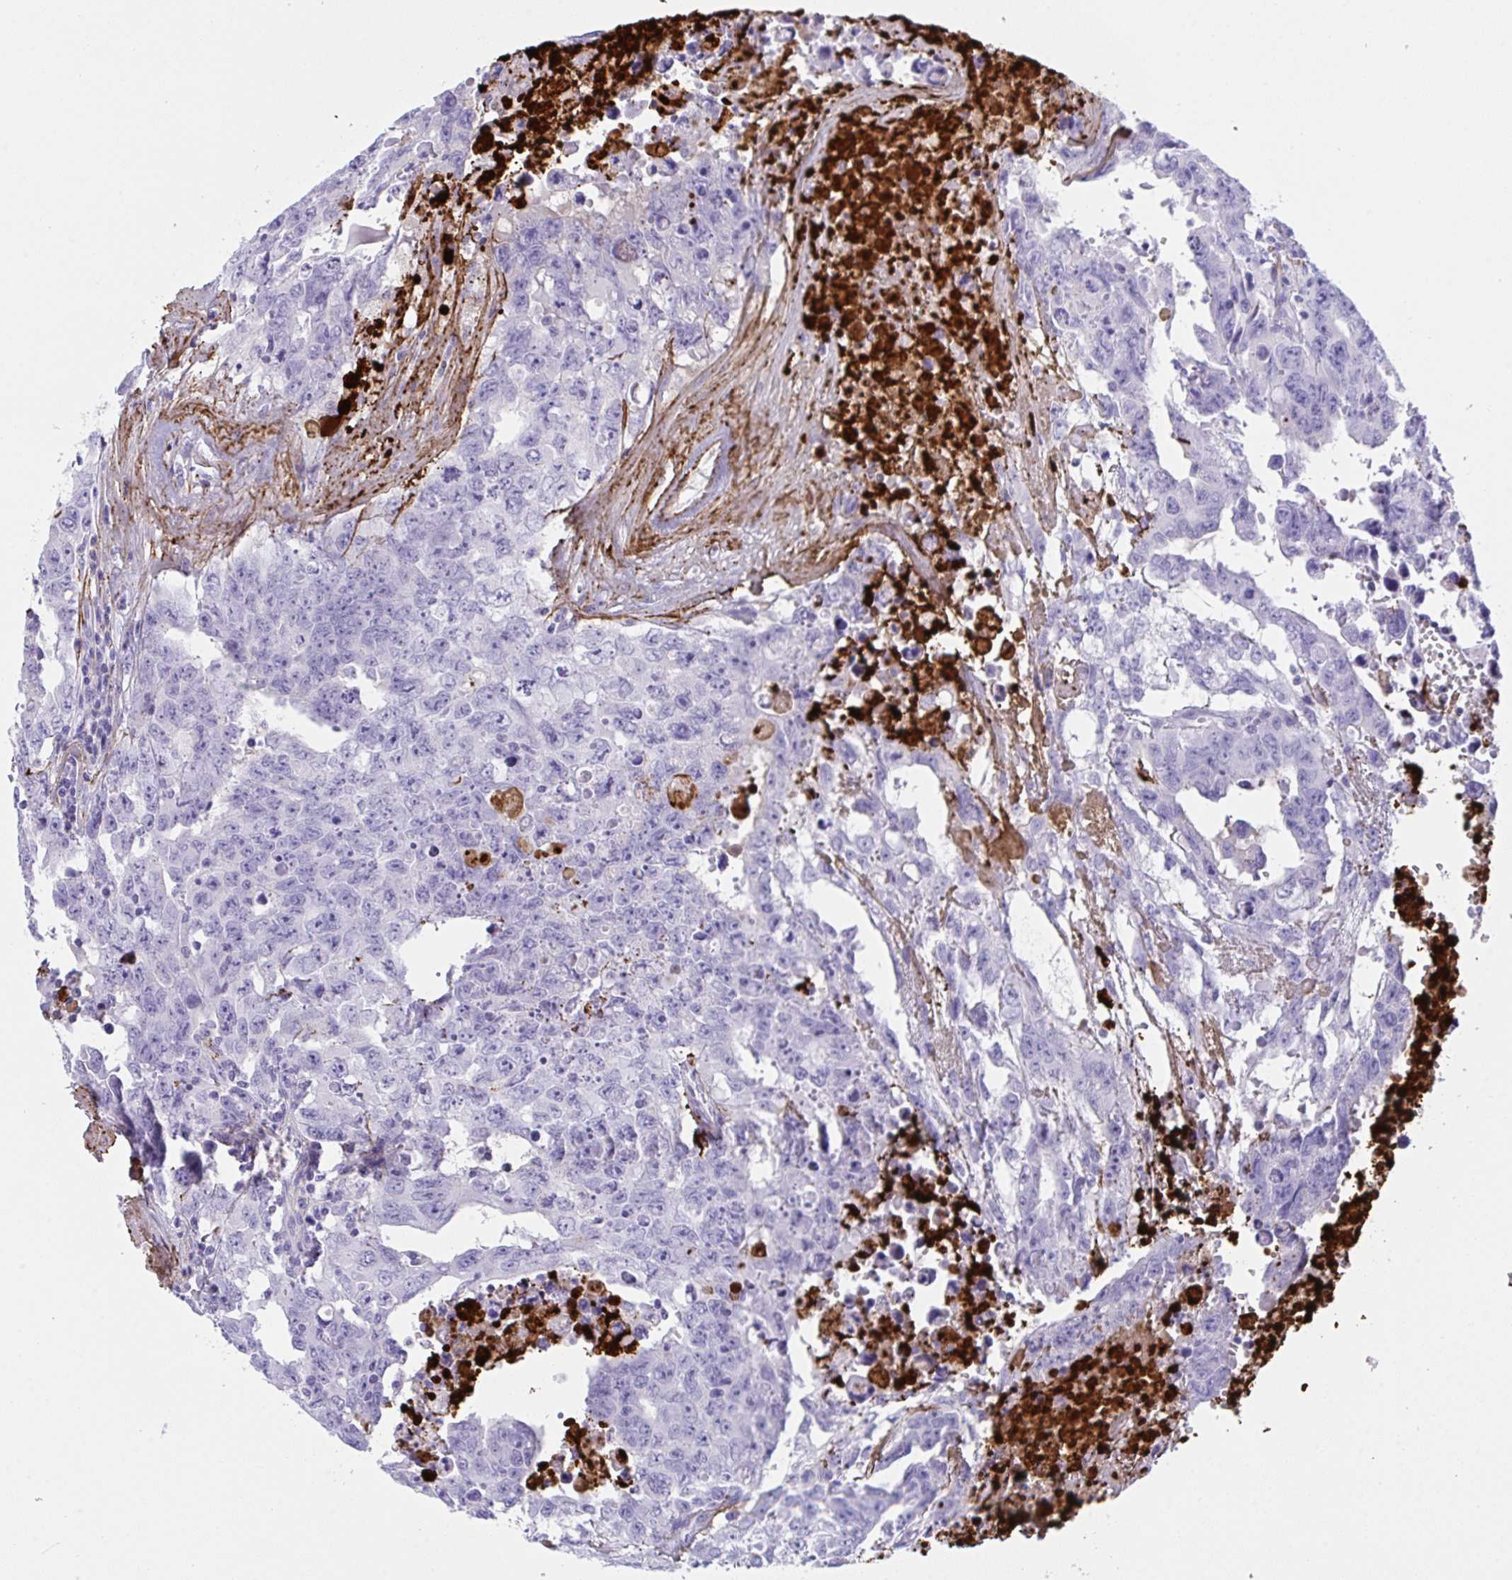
{"staining": {"intensity": "negative", "quantity": "none", "location": "none"}, "tissue": "testis cancer", "cell_type": "Tumor cells", "image_type": "cancer", "snomed": [{"axis": "morphology", "description": "Carcinoma, Embryonal, NOS"}, {"axis": "topography", "description": "Testis"}], "caption": "DAB immunohistochemical staining of human testis embryonal carcinoma shows no significant expression in tumor cells.", "gene": "KMT2E", "patient": {"sex": "male", "age": 24}}